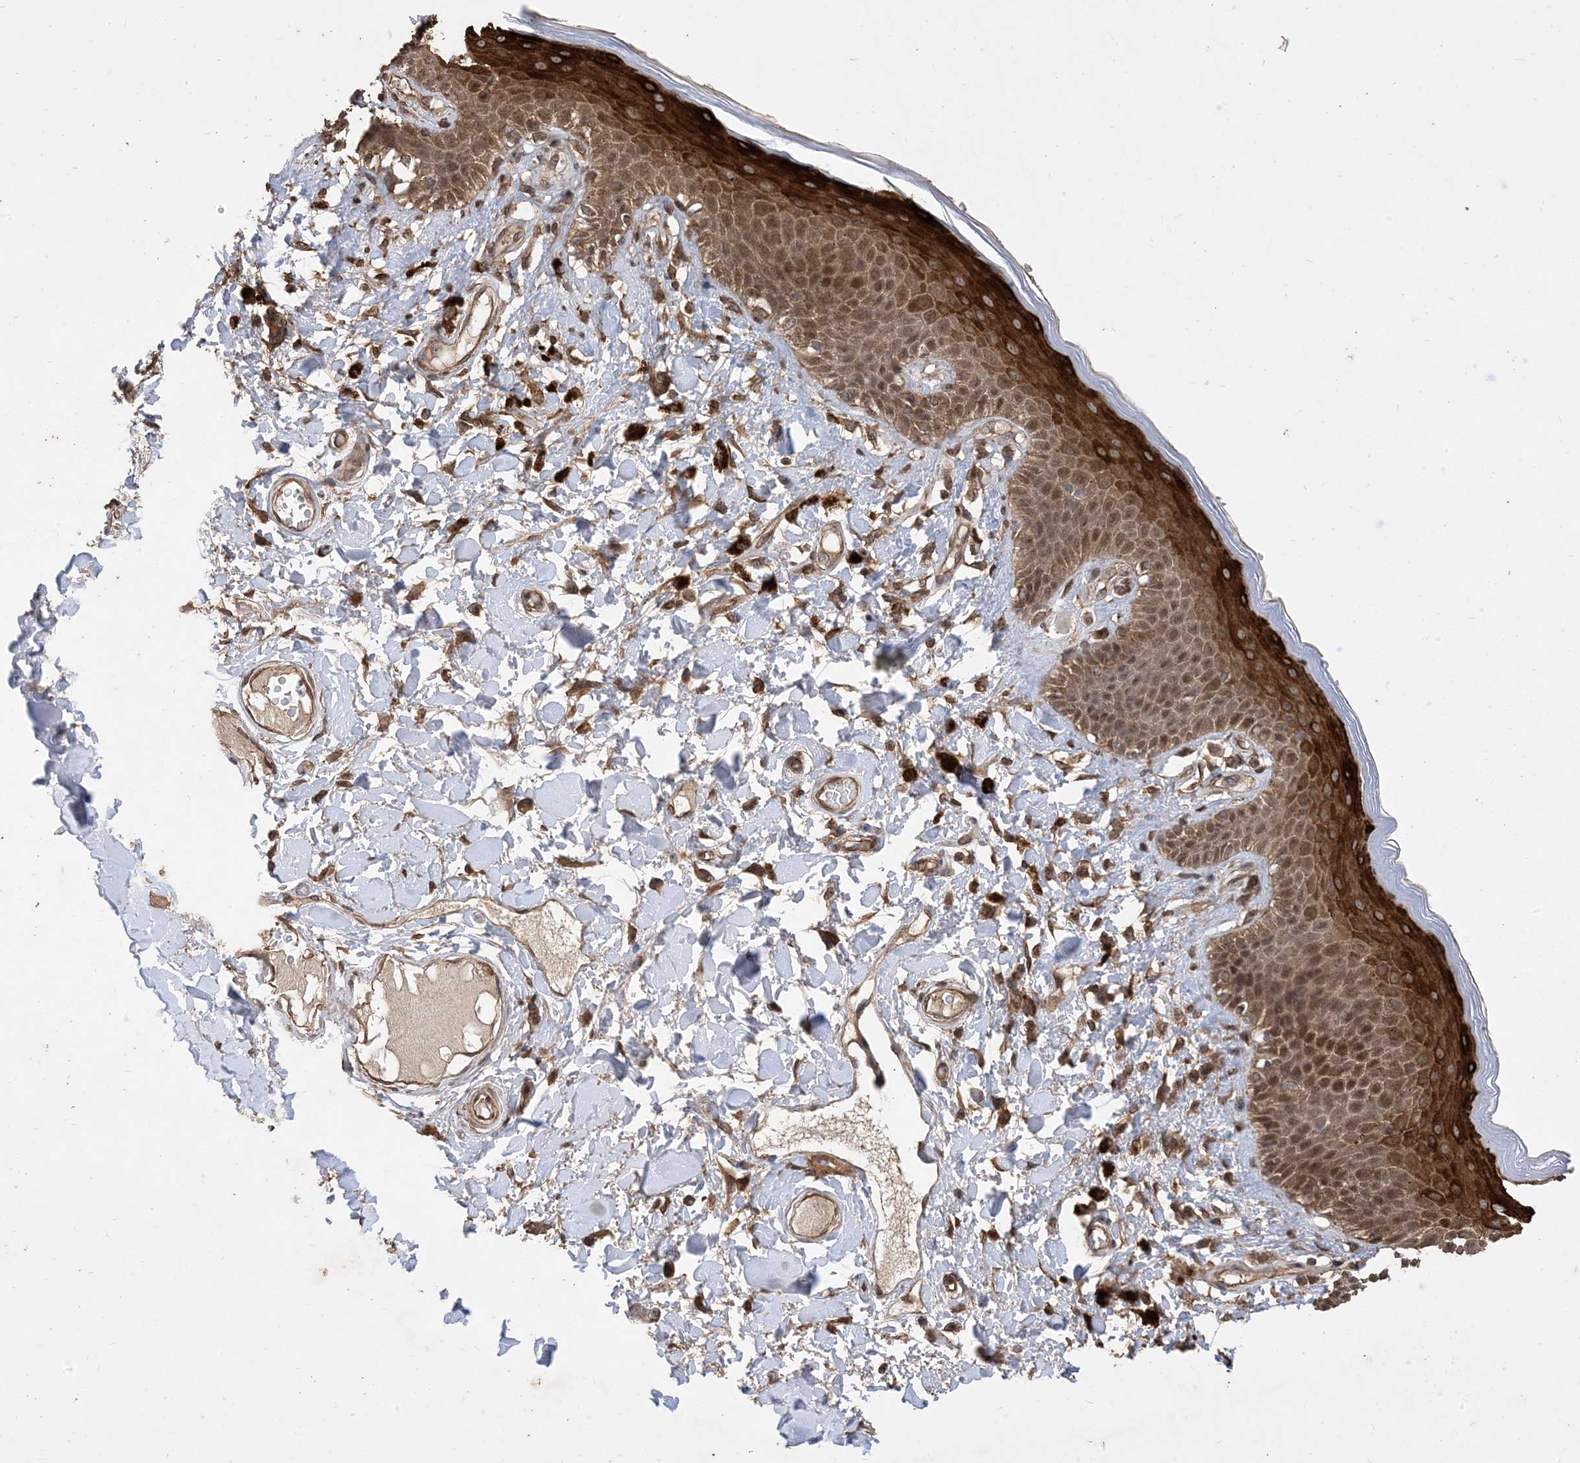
{"staining": {"intensity": "strong", "quantity": ">75%", "location": "cytoplasmic/membranous,nuclear"}, "tissue": "skin", "cell_type": "Epidermal cells", "image_type": "normal", "snomed": [{"axis": "morphology", "description": "Normal tissue, NOS"}, {"axis": "topography", "description": "Anal"}], "caption": "IHC image of normal skin: human skin stained using immunohistochemistry (IHC) displays high levels of strong protein expression localized specifically in the cytoplasmic/membranous,nuclear of epidermal cells, appearing as a cytoplasmic/membranous,nuclear brown color.", "gene": "ZKSCAN5", "patient": {"sex": "female", "age": 78}}